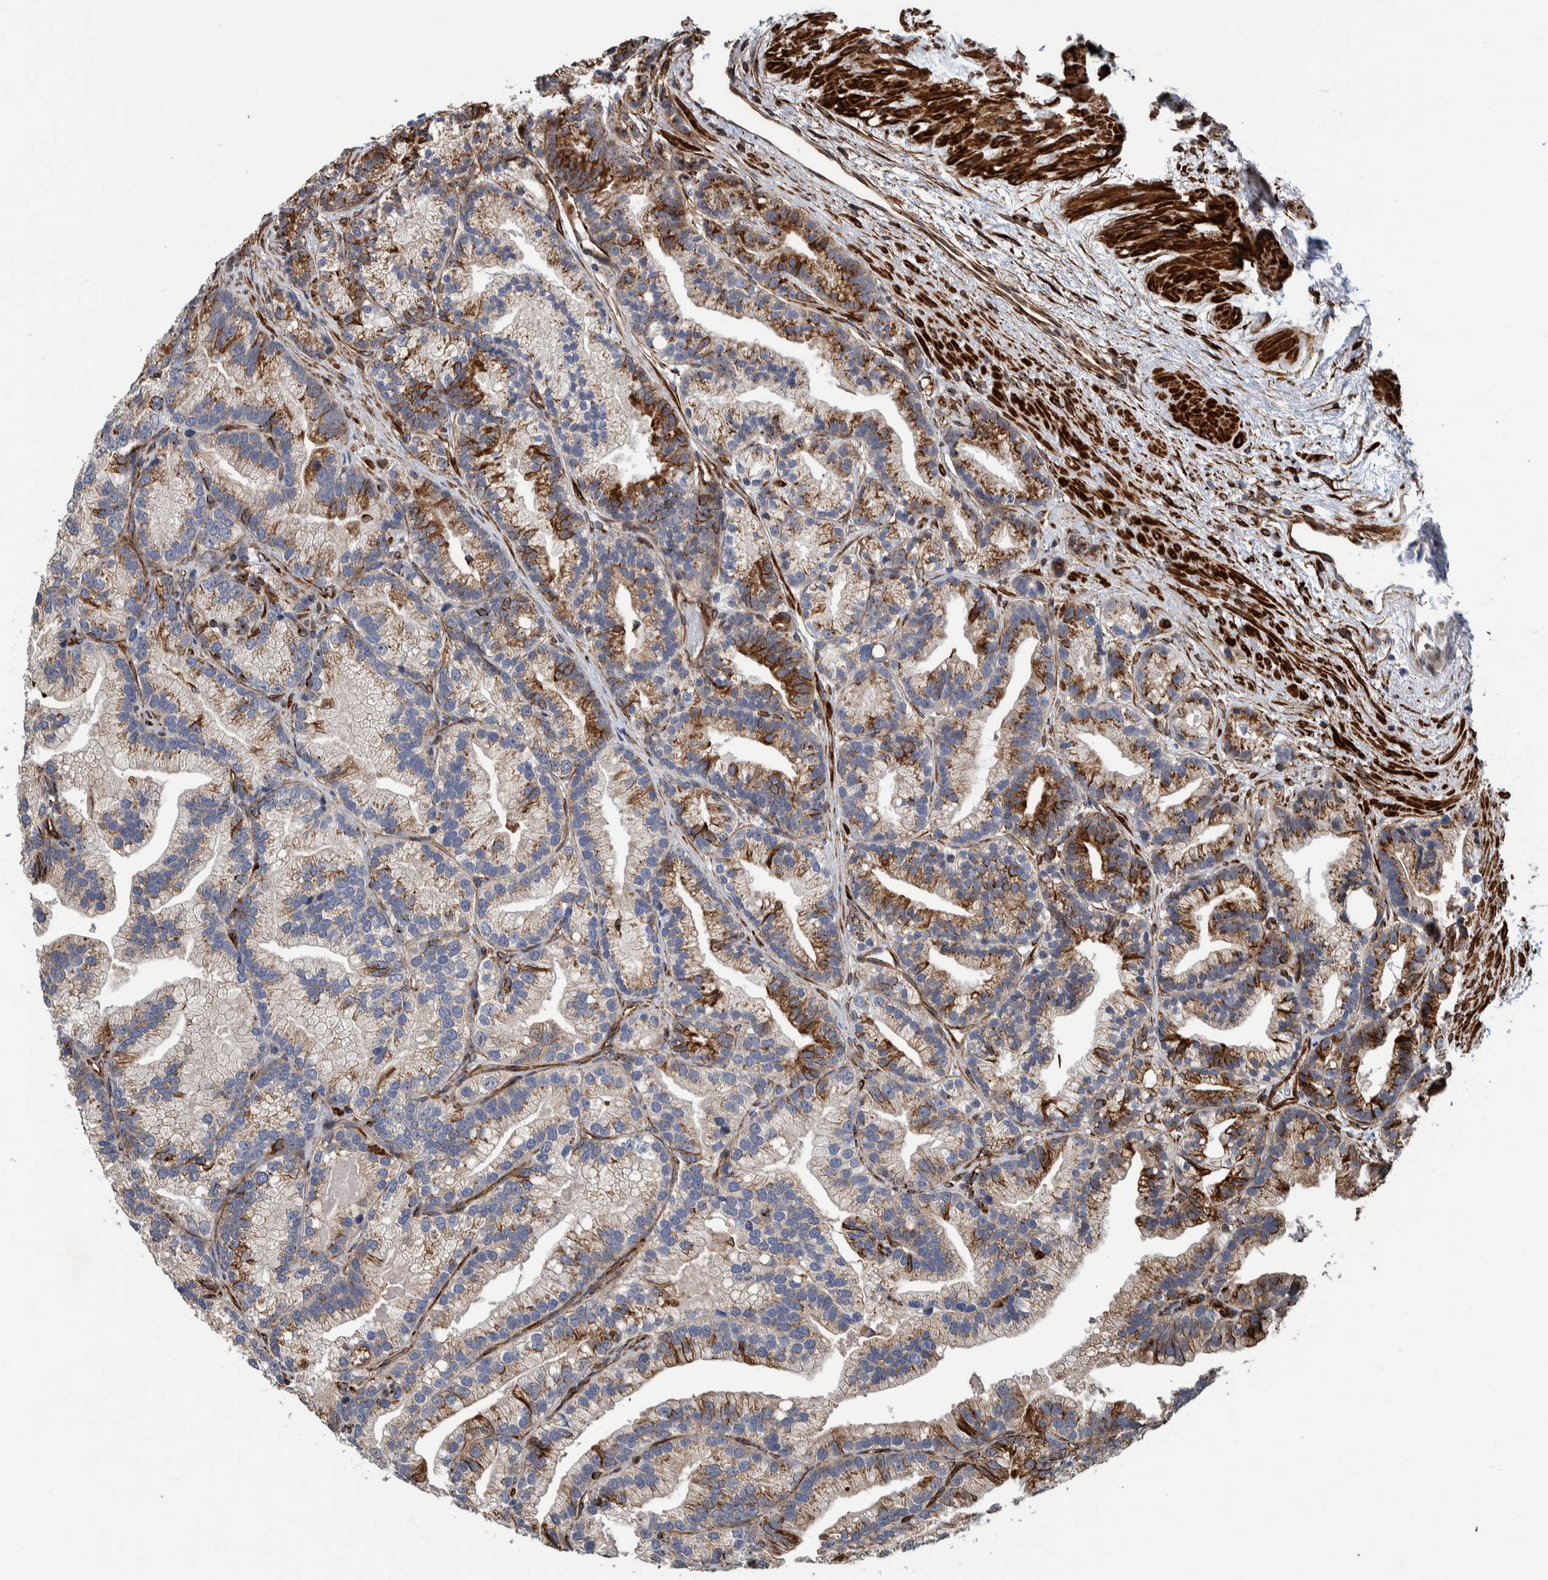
{"staining": {"intensity": "strong", "quantity": "25%-75%", "location": "cytoplasmic/membranous"}, "tissue": "prostate cancer", "cell_type": "Tumor cells", "image_type": "cancer", "snomed": [{"axis": "morphology", "description": "Adenocarcinoma, Low grade"}, {"axis": "topography", "description": "Prostate"}], "caption": "The immunohistochemical stain shows strong cytoplasmic/membranous staining in tumor cells of prostate cancer tissue.", "gene": "CCDC57", "patient": {"sex": "male", "age": 89}}